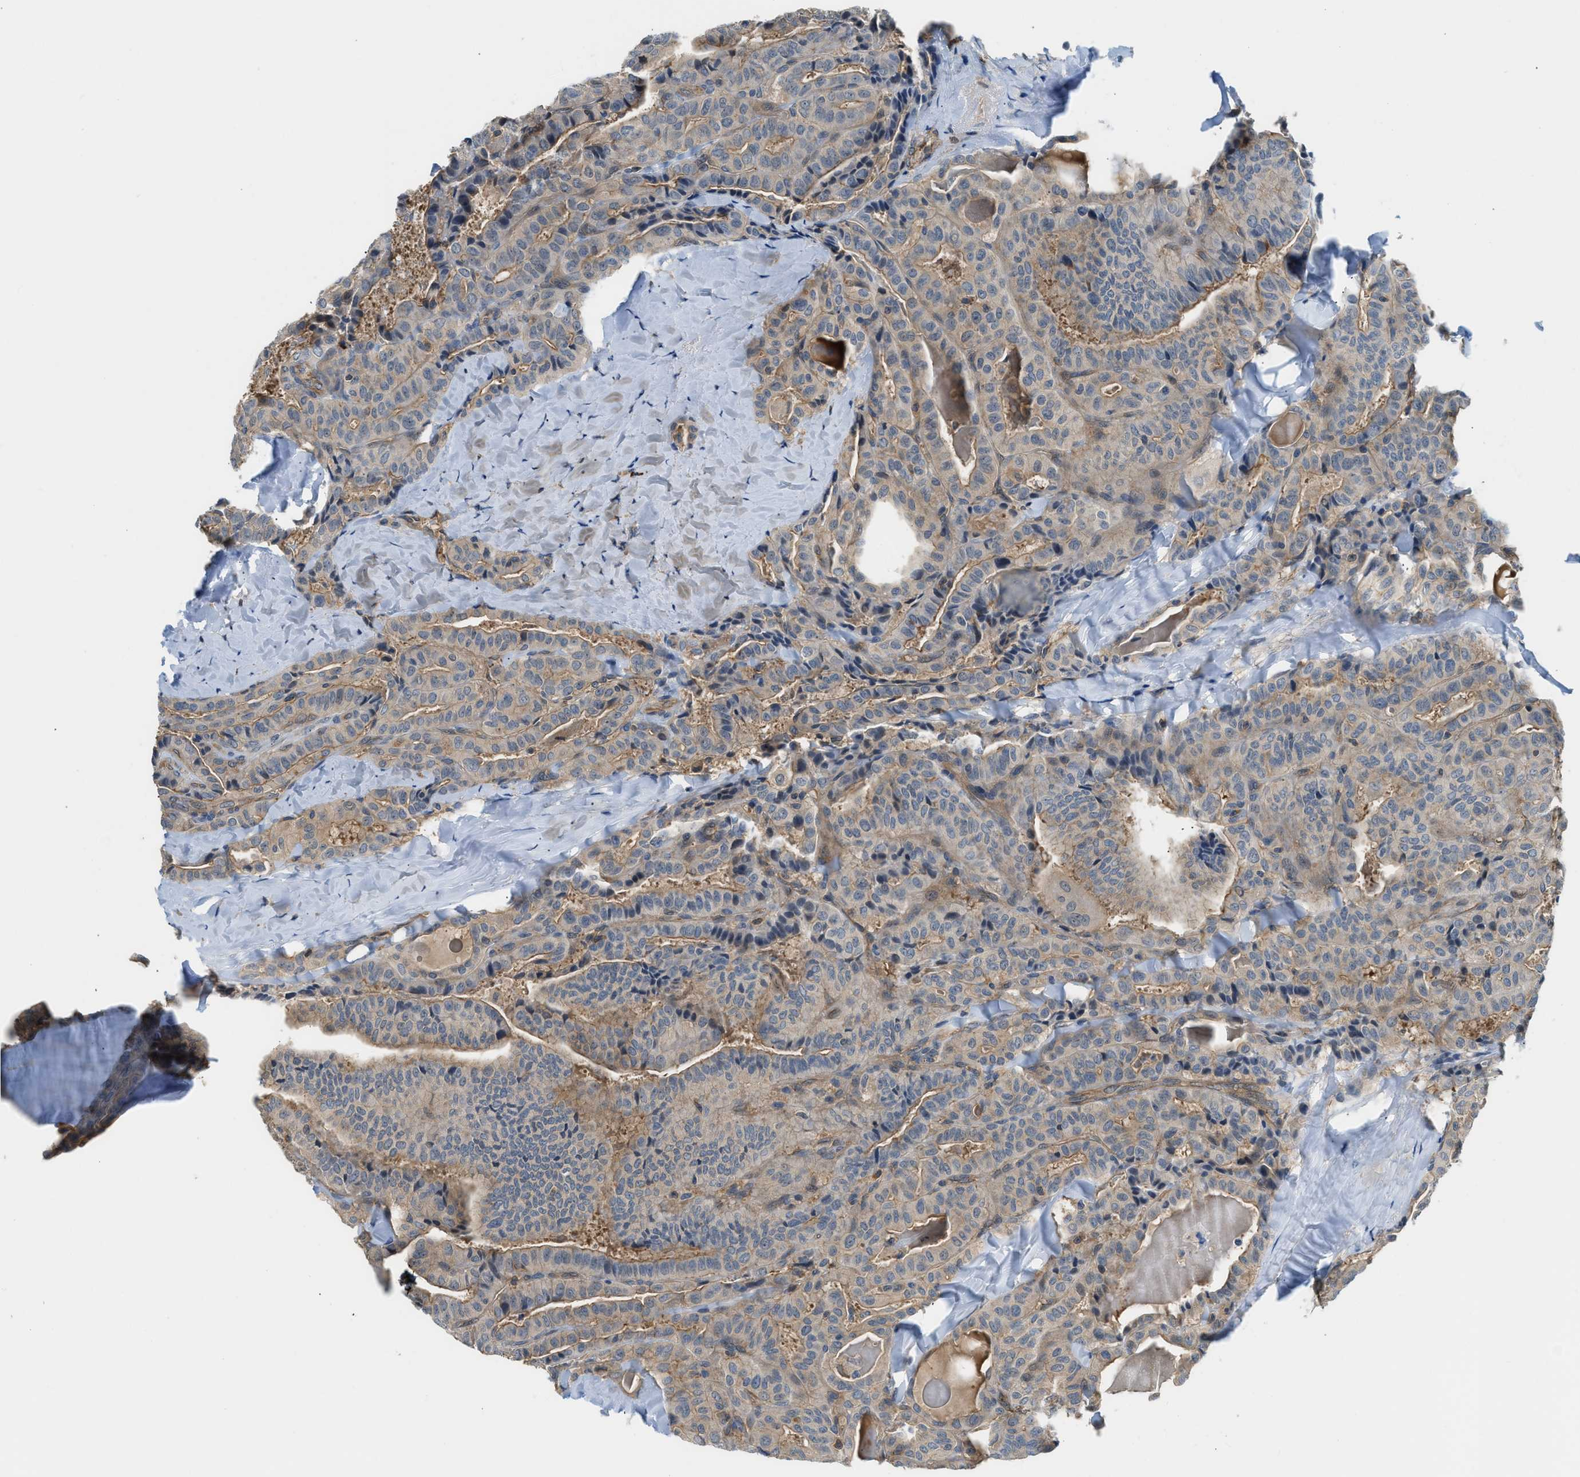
{"staining": {"intensity": "weak", "quantity": ">75%", "location": "cytoplasmic/membranous"}, "tissue": "thyroid cancer", "cell_type": "Tumor cells", "image_type": "cancer", "snomed": [{"axis": "morphology", "description": "Papillary adenocarcinoma, NOS"}, {"axis": "topography", "description": "Thyroid gland"}], "caption": "This micrograph demonstrates immunohistochemistry (IHC) staining of thyroid cancer (papillary adenocarcinoma), with low weak cytoplasmic/membranous positivity in approximately >75% of tumor cells.", "gene": "CBLB", "patient": {"sex": "male", "age": 77}}